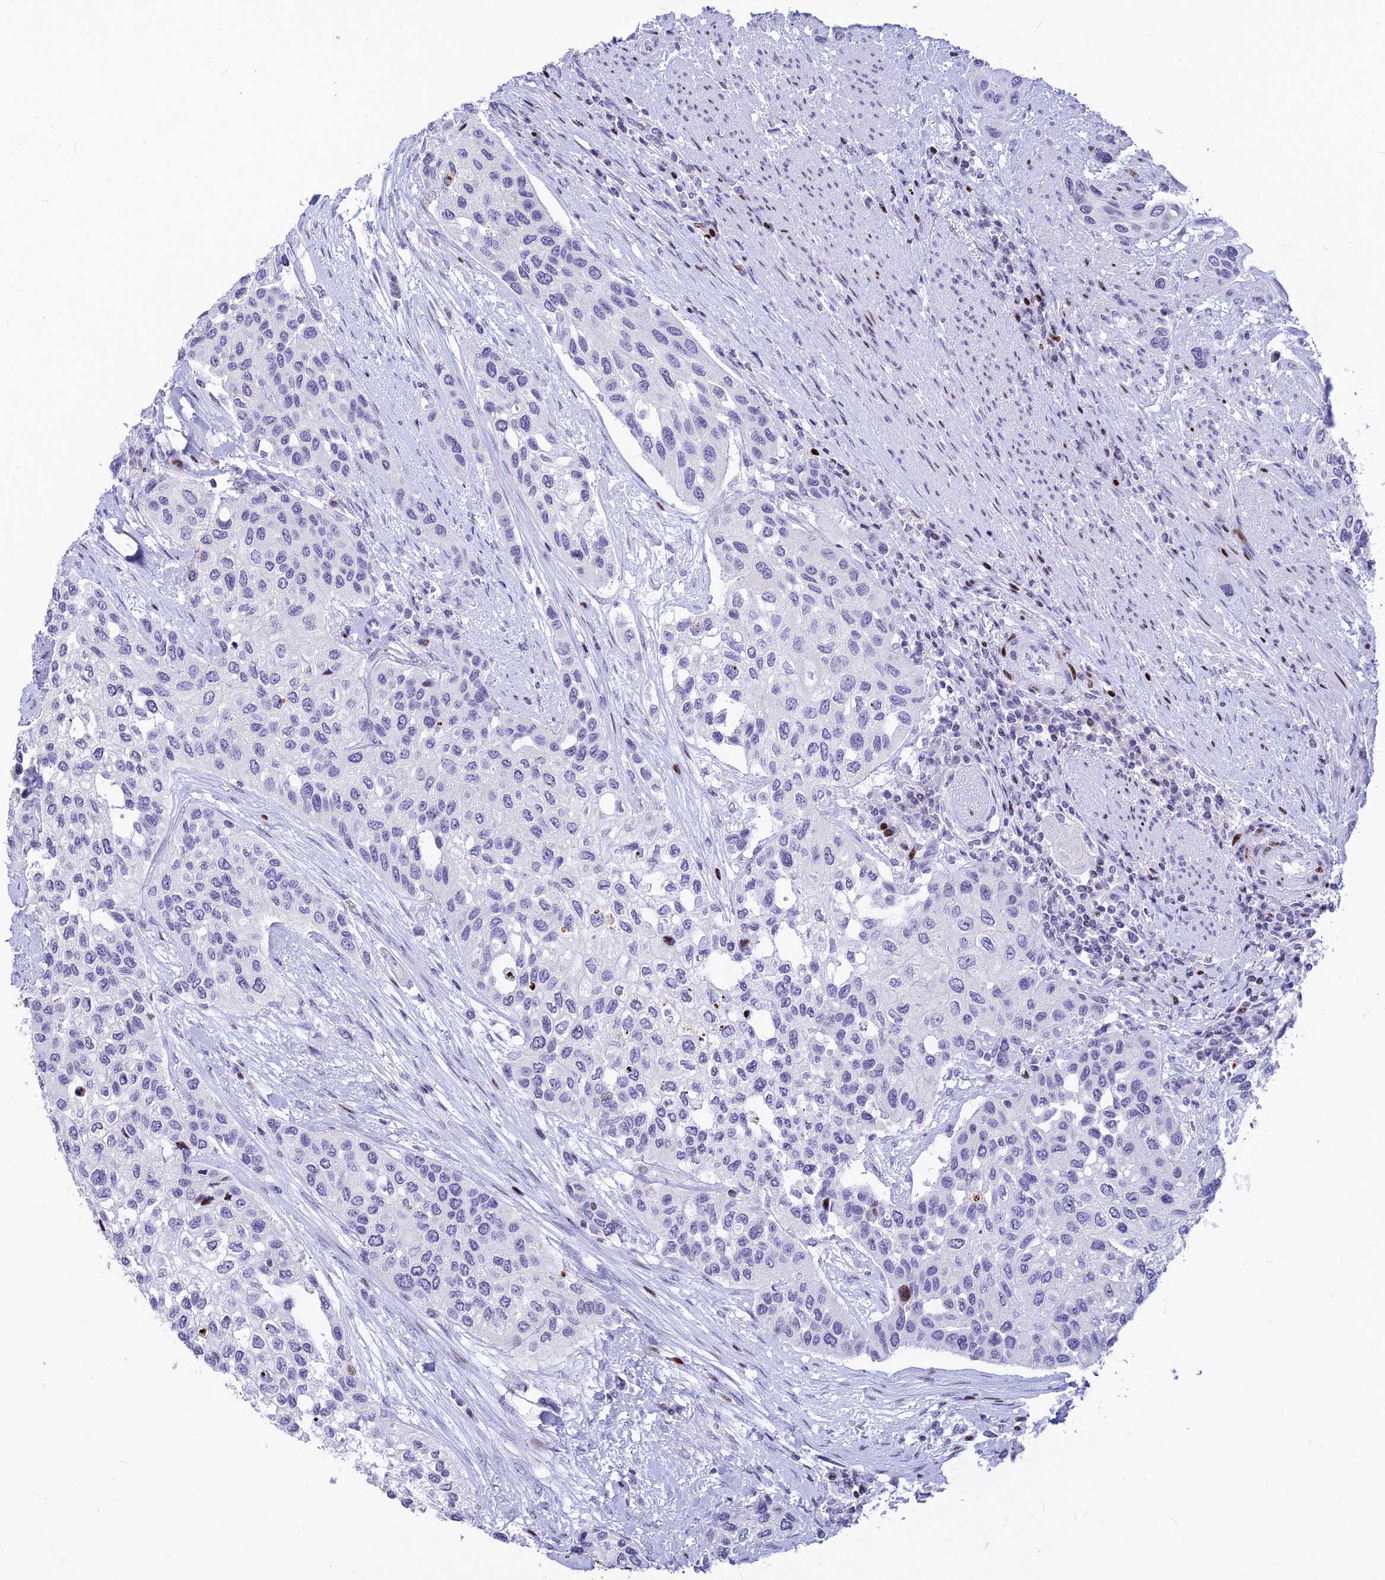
{"staining": {"intensity": "negative", "quantity": "none", "location": "none"}, "tissue": "urothelial cancer", "cell_type": "Tumor cells", "image_type": "cancer", "snomed": [{"axis": "morphology", "description": "Normal tissue, NOS"}, {"axis": "morphology", "description": "Urothelial carcinoma, High grade"}, {"axis": "topography", "description": "Vascular tissue"}, {"axis": "topography", "description": "Urinary bladder"}], "caption": "High magnification brightfield microscopy of urothelial cancer stained with DAB (3,3'-diaminobenzidine) (brown) and counterstained with hematoxylin (blue): tumor cells show no significant positivity.", "gene": "PRPS1", "patient": {"sex": "female", "age": 56}}